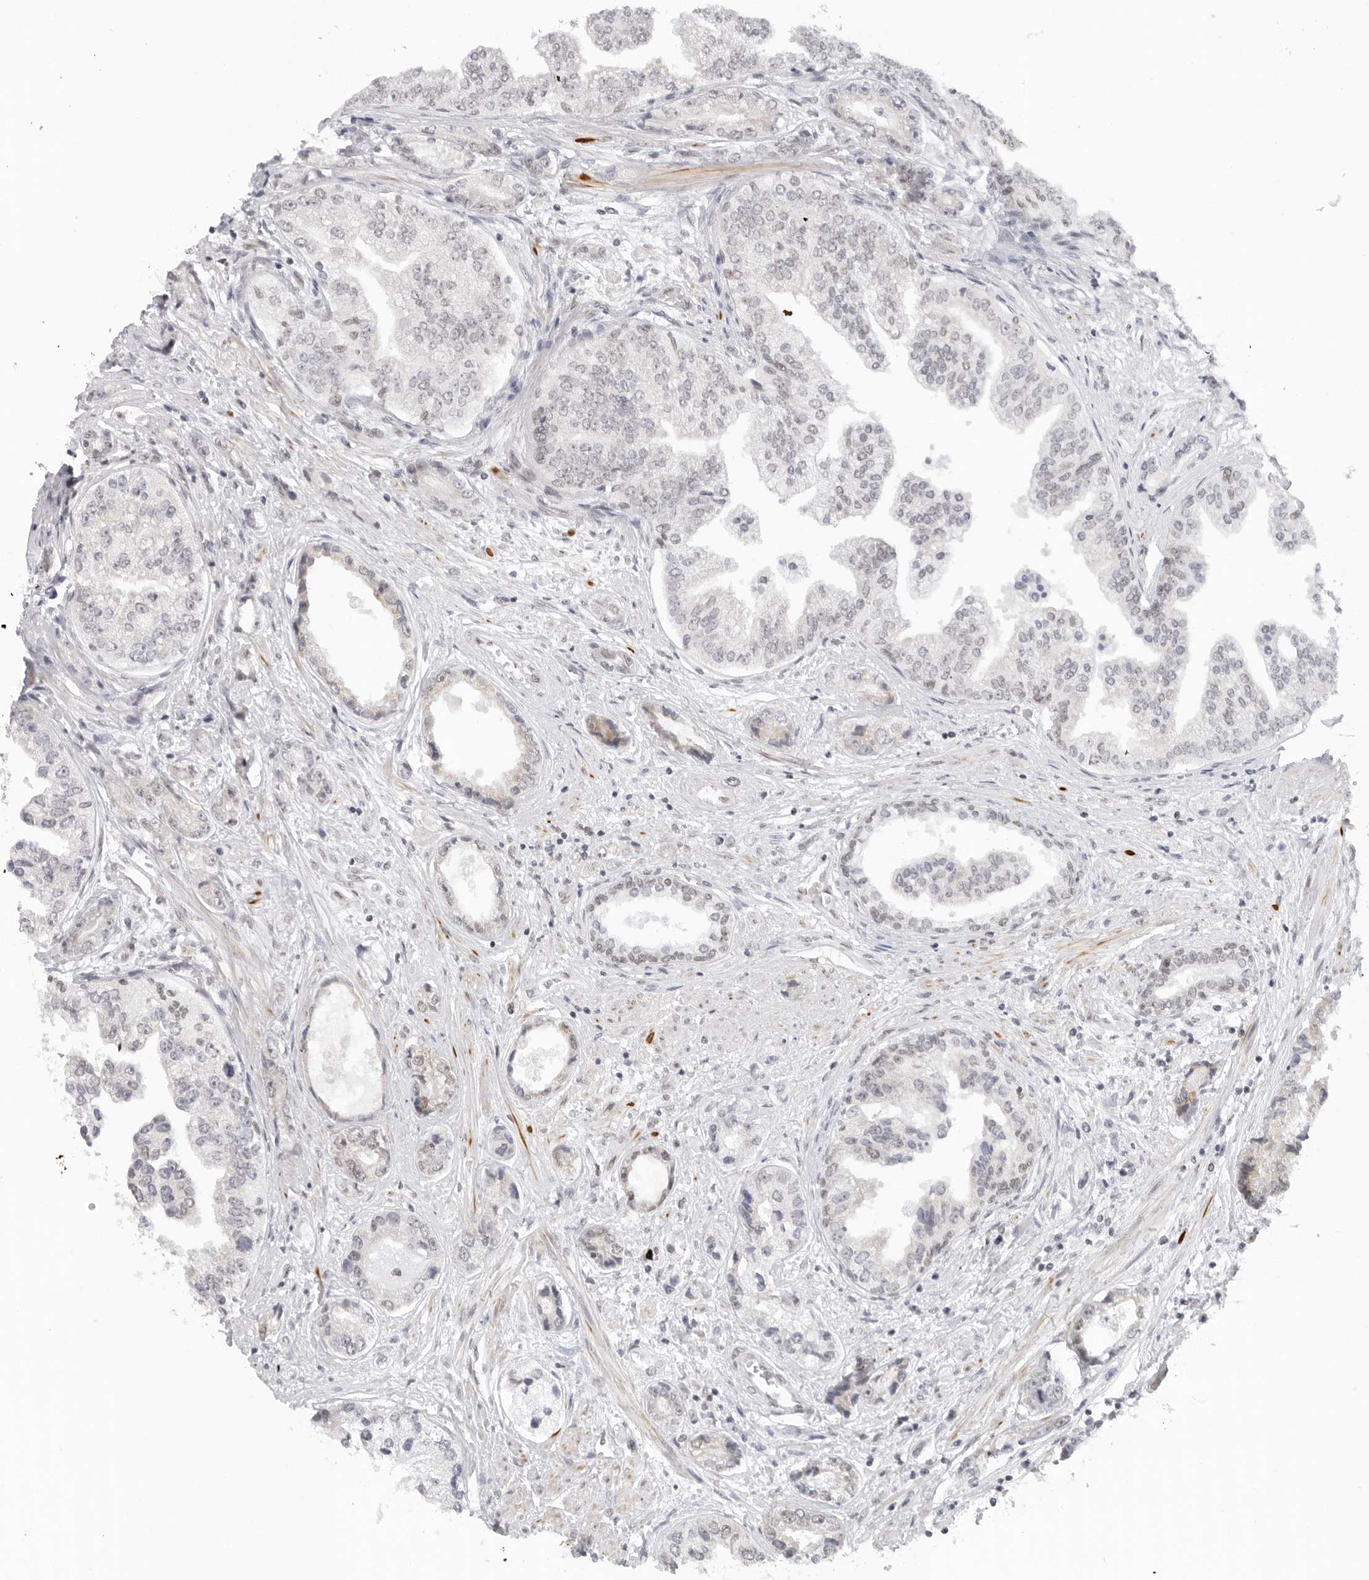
{"staining": {"intensity": "negative", "quantity": "none", "location": "none"}, "tissue": "prostate cancer", "cell_type": "Tumor cells", "image_type": "cancer", "snomed": [{"axis": "morphology", "description": "Adenocarcinoma, High grade"}, {"axis": "topography", "description": "Prostate"}], "caption": "There is no significant positivity in tumor cells of adenocarcinoma (high-grade) (prostate).", "gene": "FOXK2", "patient": {"sex": "male", "age": 61}}